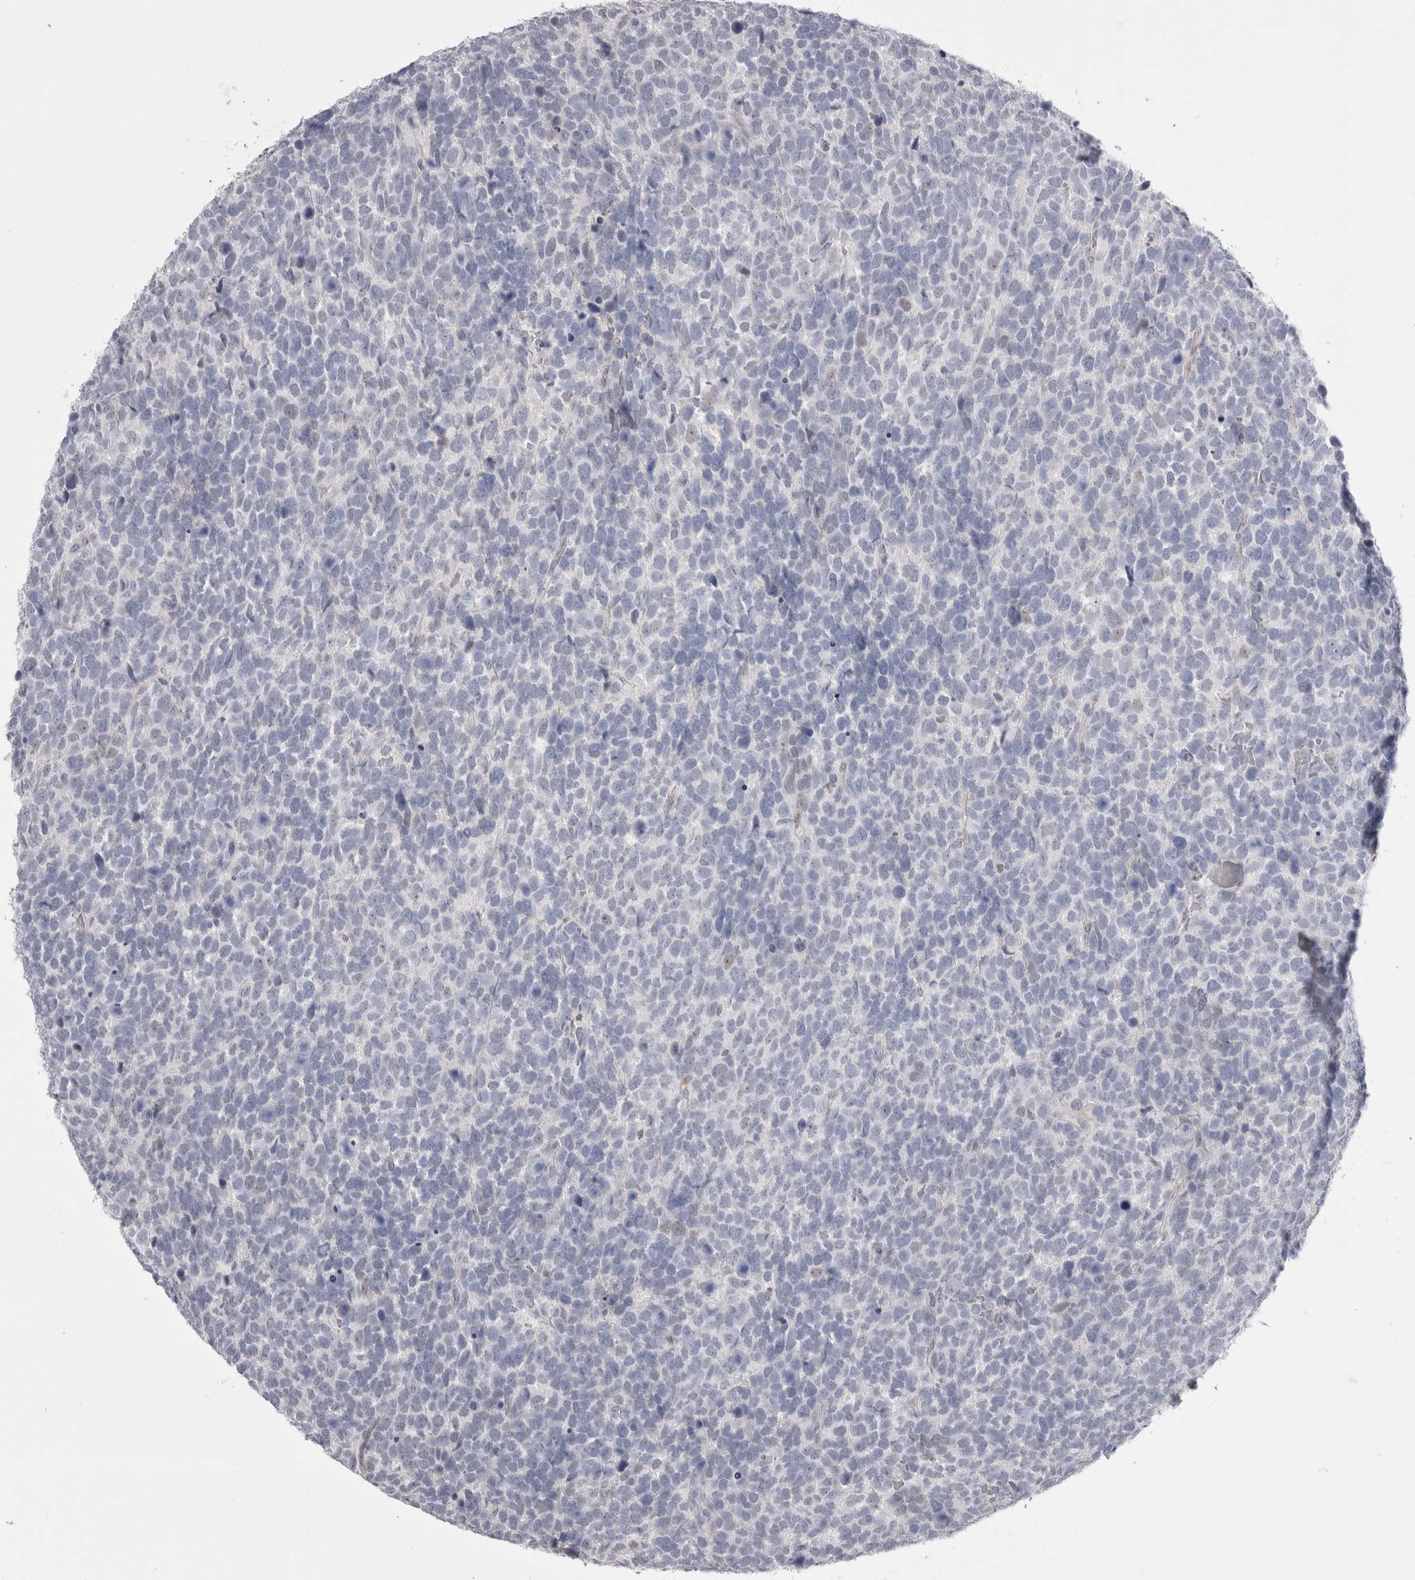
{"staining": {"intensity": "negative", "quantity": "none", "location": "none"}, "tissue": "urothelial cancer", "cell_type": "Tumor cells", "image_type": "cancer", "snomed": [{"axis": "morphology", "description": "Urothelial carcinoma, High grade"}, {"axis": "topography", "description": "Urinary bladder"}], "caption": "A high-resolution image shows IHC staining of high-grade urothelial carcinoma, which displays no significant staining in tumor cells. (DAB immunohistochemistry (IHC) with hematoxylin counter stain).", "gene": "ZBTB7B", "patient": {"sex": "female", "age": 82}}